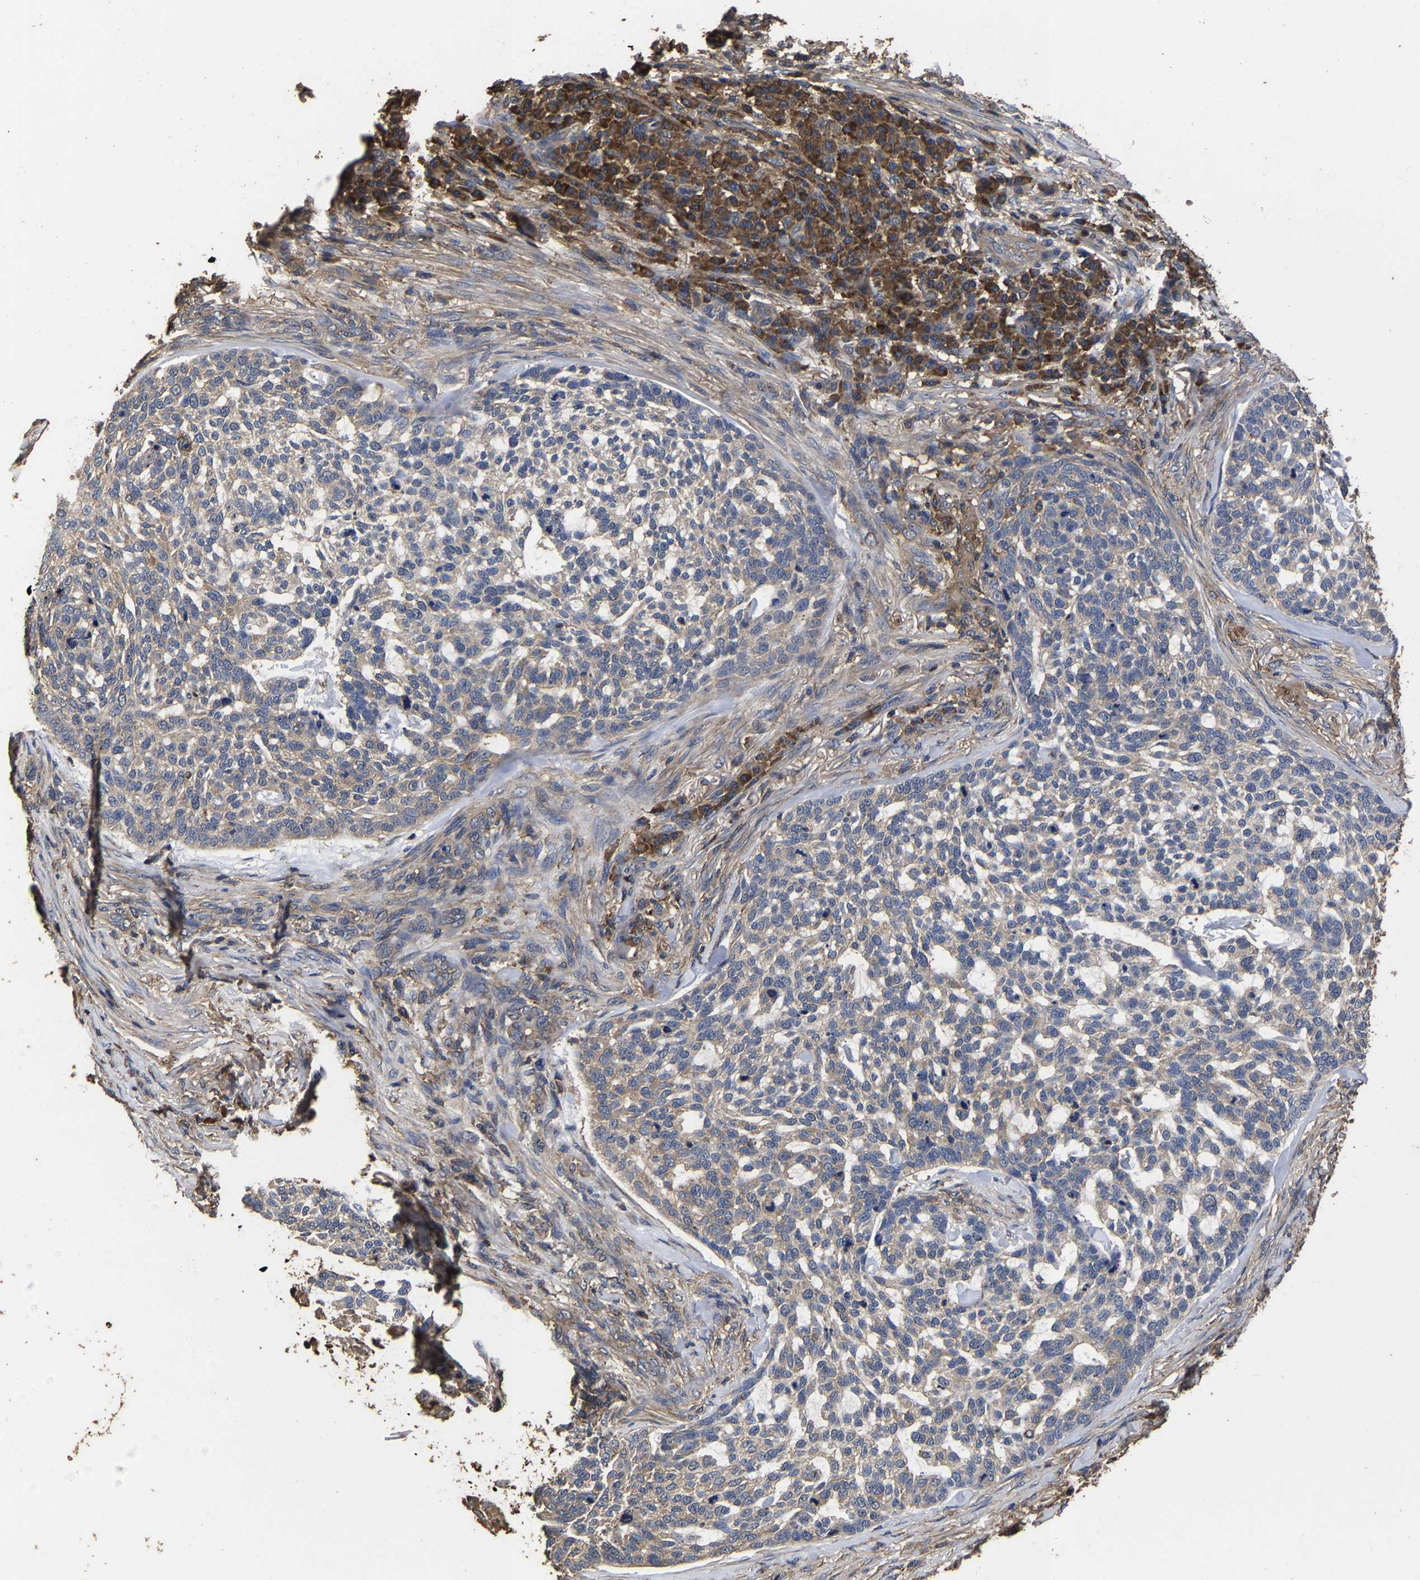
{"staining": {"intensity": "weak", "quantity": "<25%", "location": "cytoplasmic/membranous"}, "tissue": "skin cancer", "cell_type": "Tumor cells", "image_type": "cancer", "snomed": [{"axis": "morphology", "description": "Basal cell carcinoma"}, {"axis": "topography", "description": "Skin"}], "caption": "This is a histopathology image of immunohistochemistry staining of basal cell carcinoma (skin), which shows no staining in tumor cells.", "gene": "ITCH", "patient": {"sex": "female", "age": 64}}